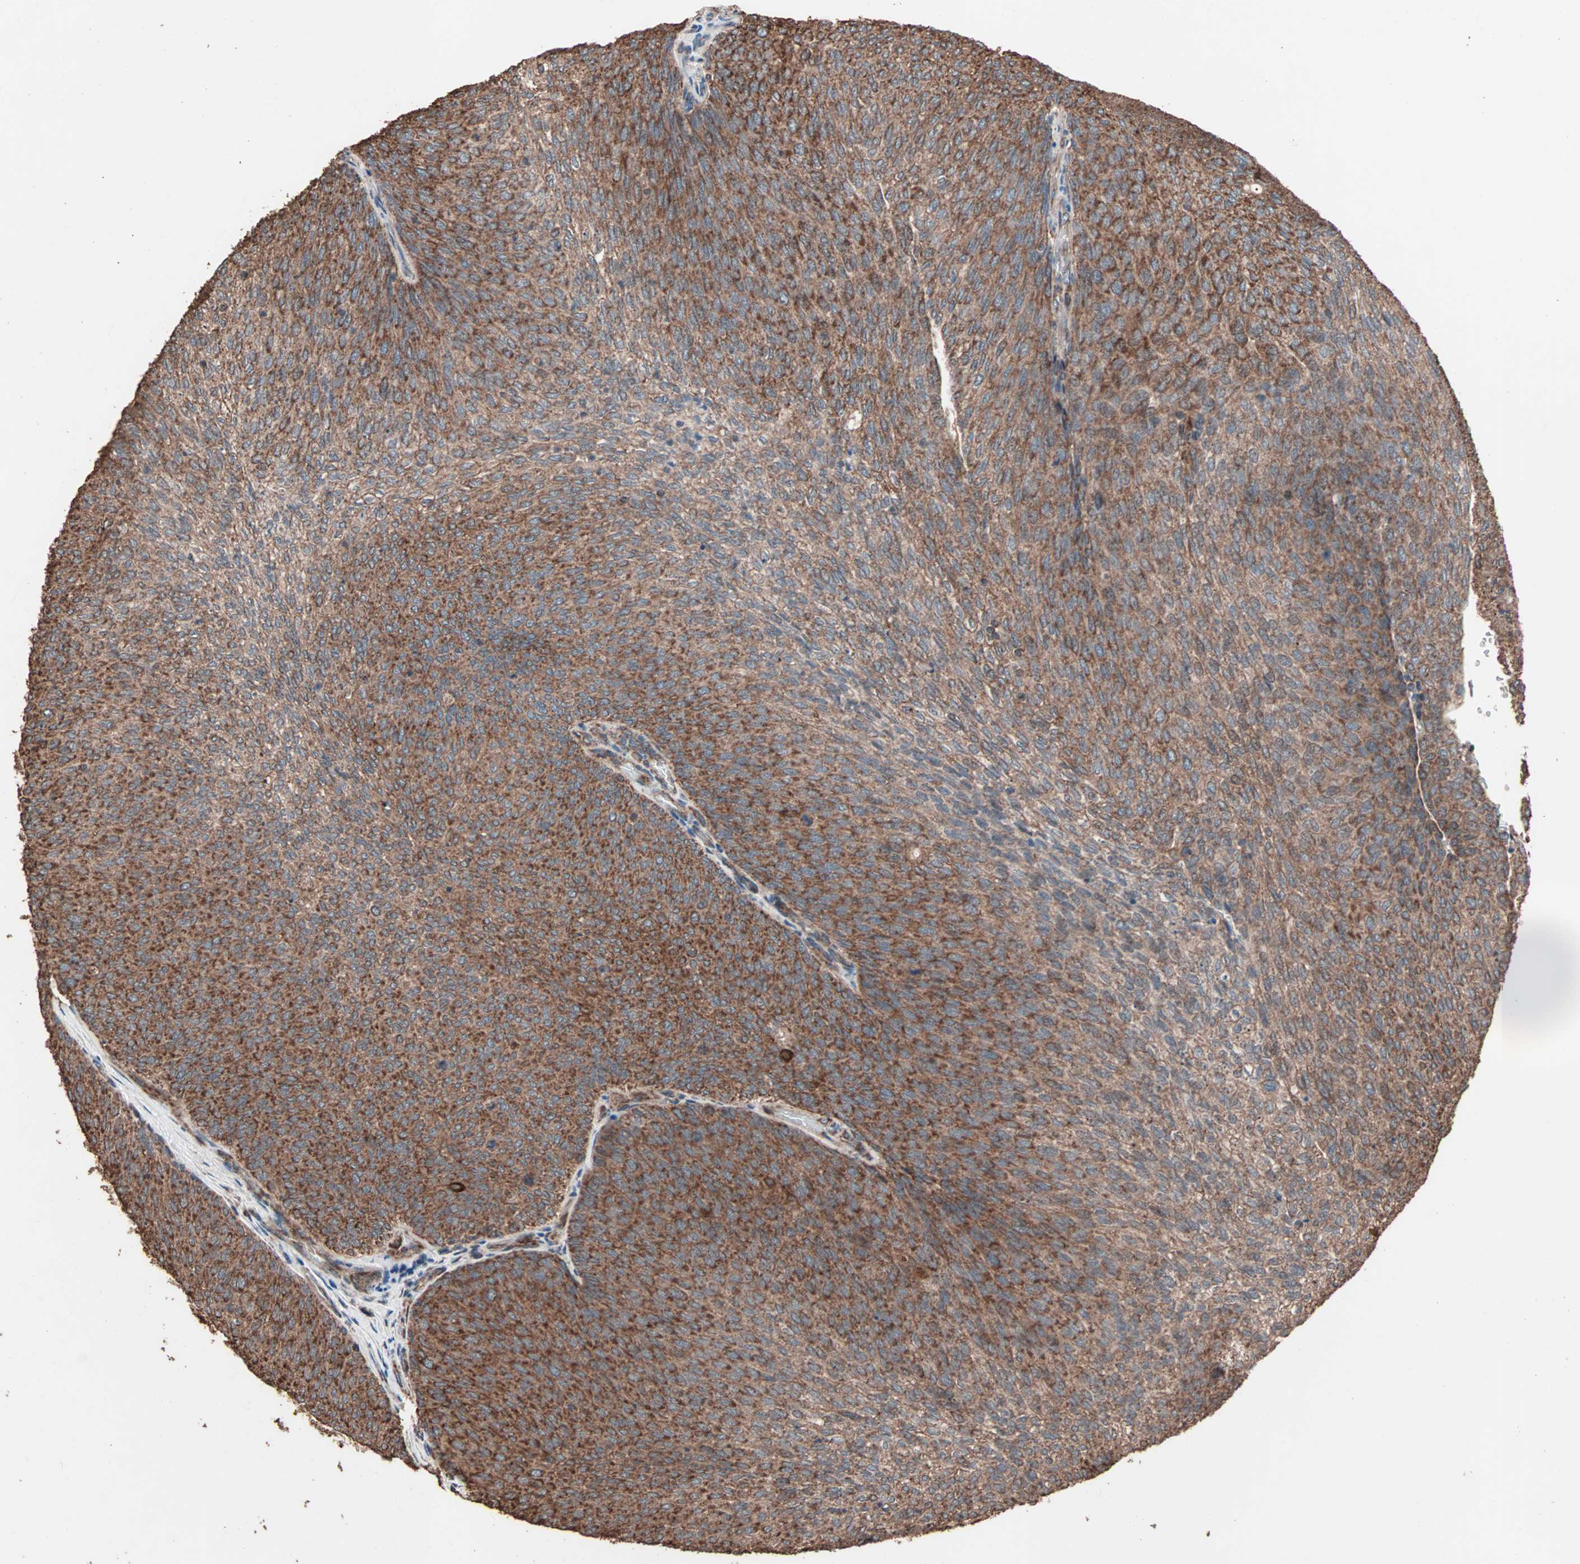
{"staining": {"intensity": "strong", "quantity": ">75%", "location": "cytoplasmic/membranous"}, "tissue": "urothelial cancer", "cell_type": "Tumor cells", "image_type": "cancer", "snomed": [{"axis": "morphology", "description": "Urothelial carcinoma, Low grade"}, {"axis": "topography", "description": "Urinary bladder"}], "caption": "DAB (3,3'-diaminobenzidine) immunohistochemical staining of urothelial carcinoma (low-grade) exhibits strong cytoplasmic/membranous protein staining in approximately >75% of tumor cells.", "gene": "MRPL2", "patient": {"sex": "female", "age": 79}}